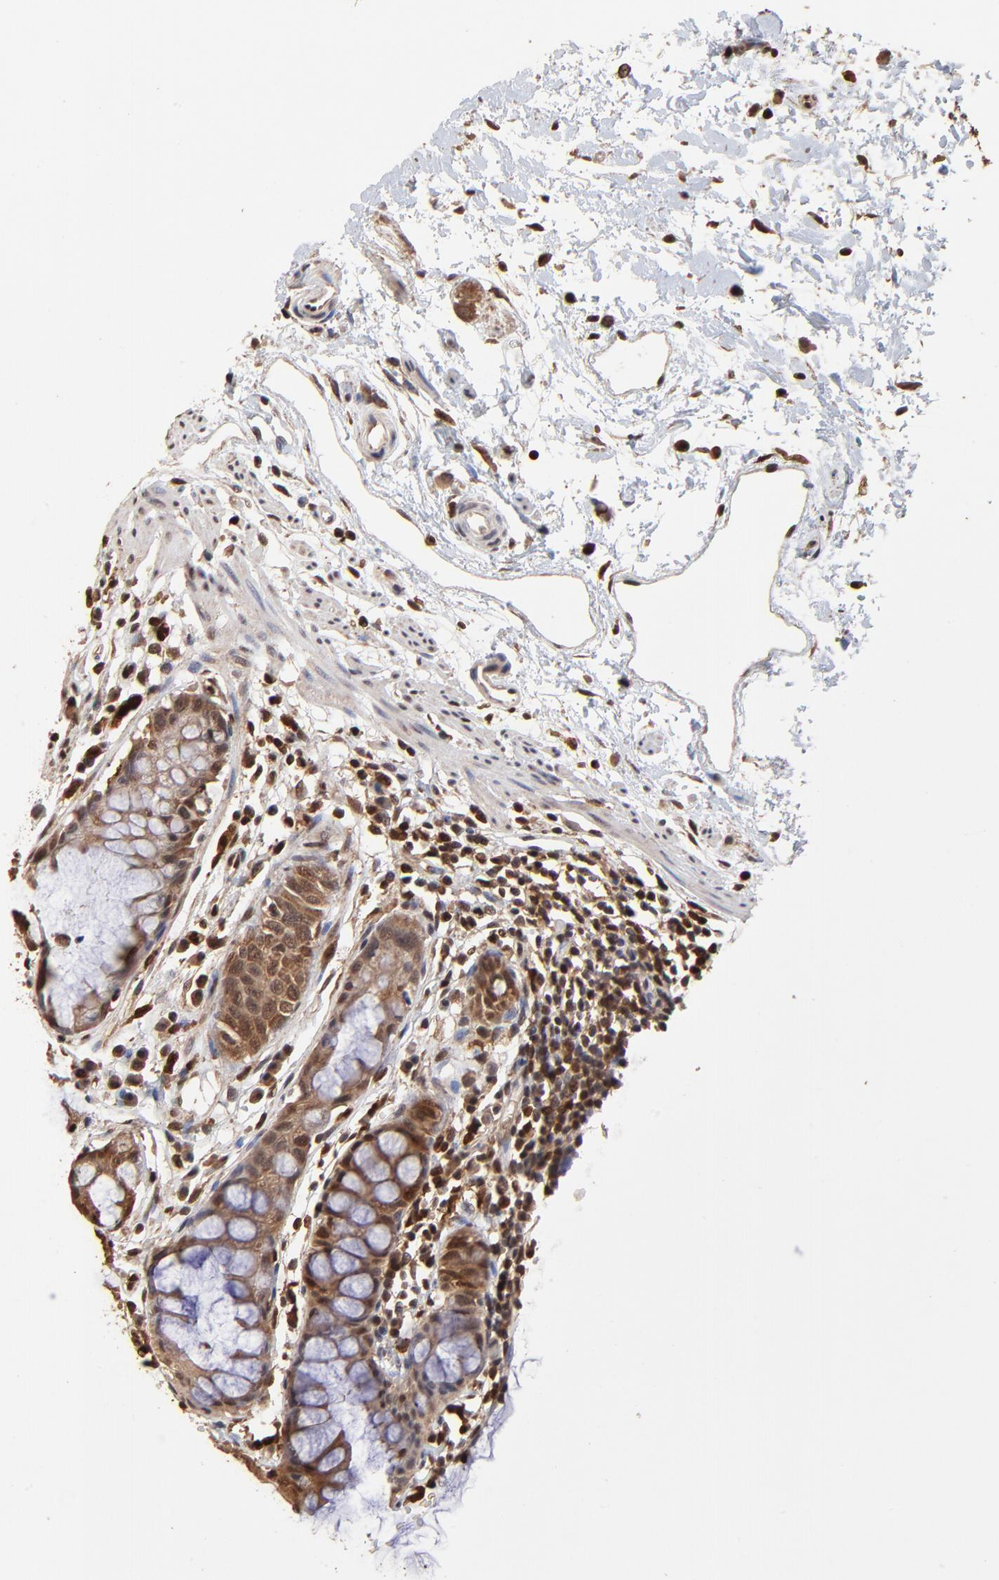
{"staining": {"intensity": "moderate", "quantity": ">75%", "location": "cytoplasmic/membranous"}, "tissue": "rectum", "cell_type": "Glandular cells", "image_type": "normal", "snomed": [{"axis": "morphology", "description": "Normal tissue, NOS"}, {"axis": "morphology", "description": "Adenocarcinoma, NOS"}, {"axis": "topography", "description": "Rectum"}], "caption": "DAB immunohistochemical staining of benign rectum shows moderate cytoplasmic/membranous protein expression in about >75% of glandular cells.", "gene": "CASP1", "patient": {"sex": "female", "age": 65}}